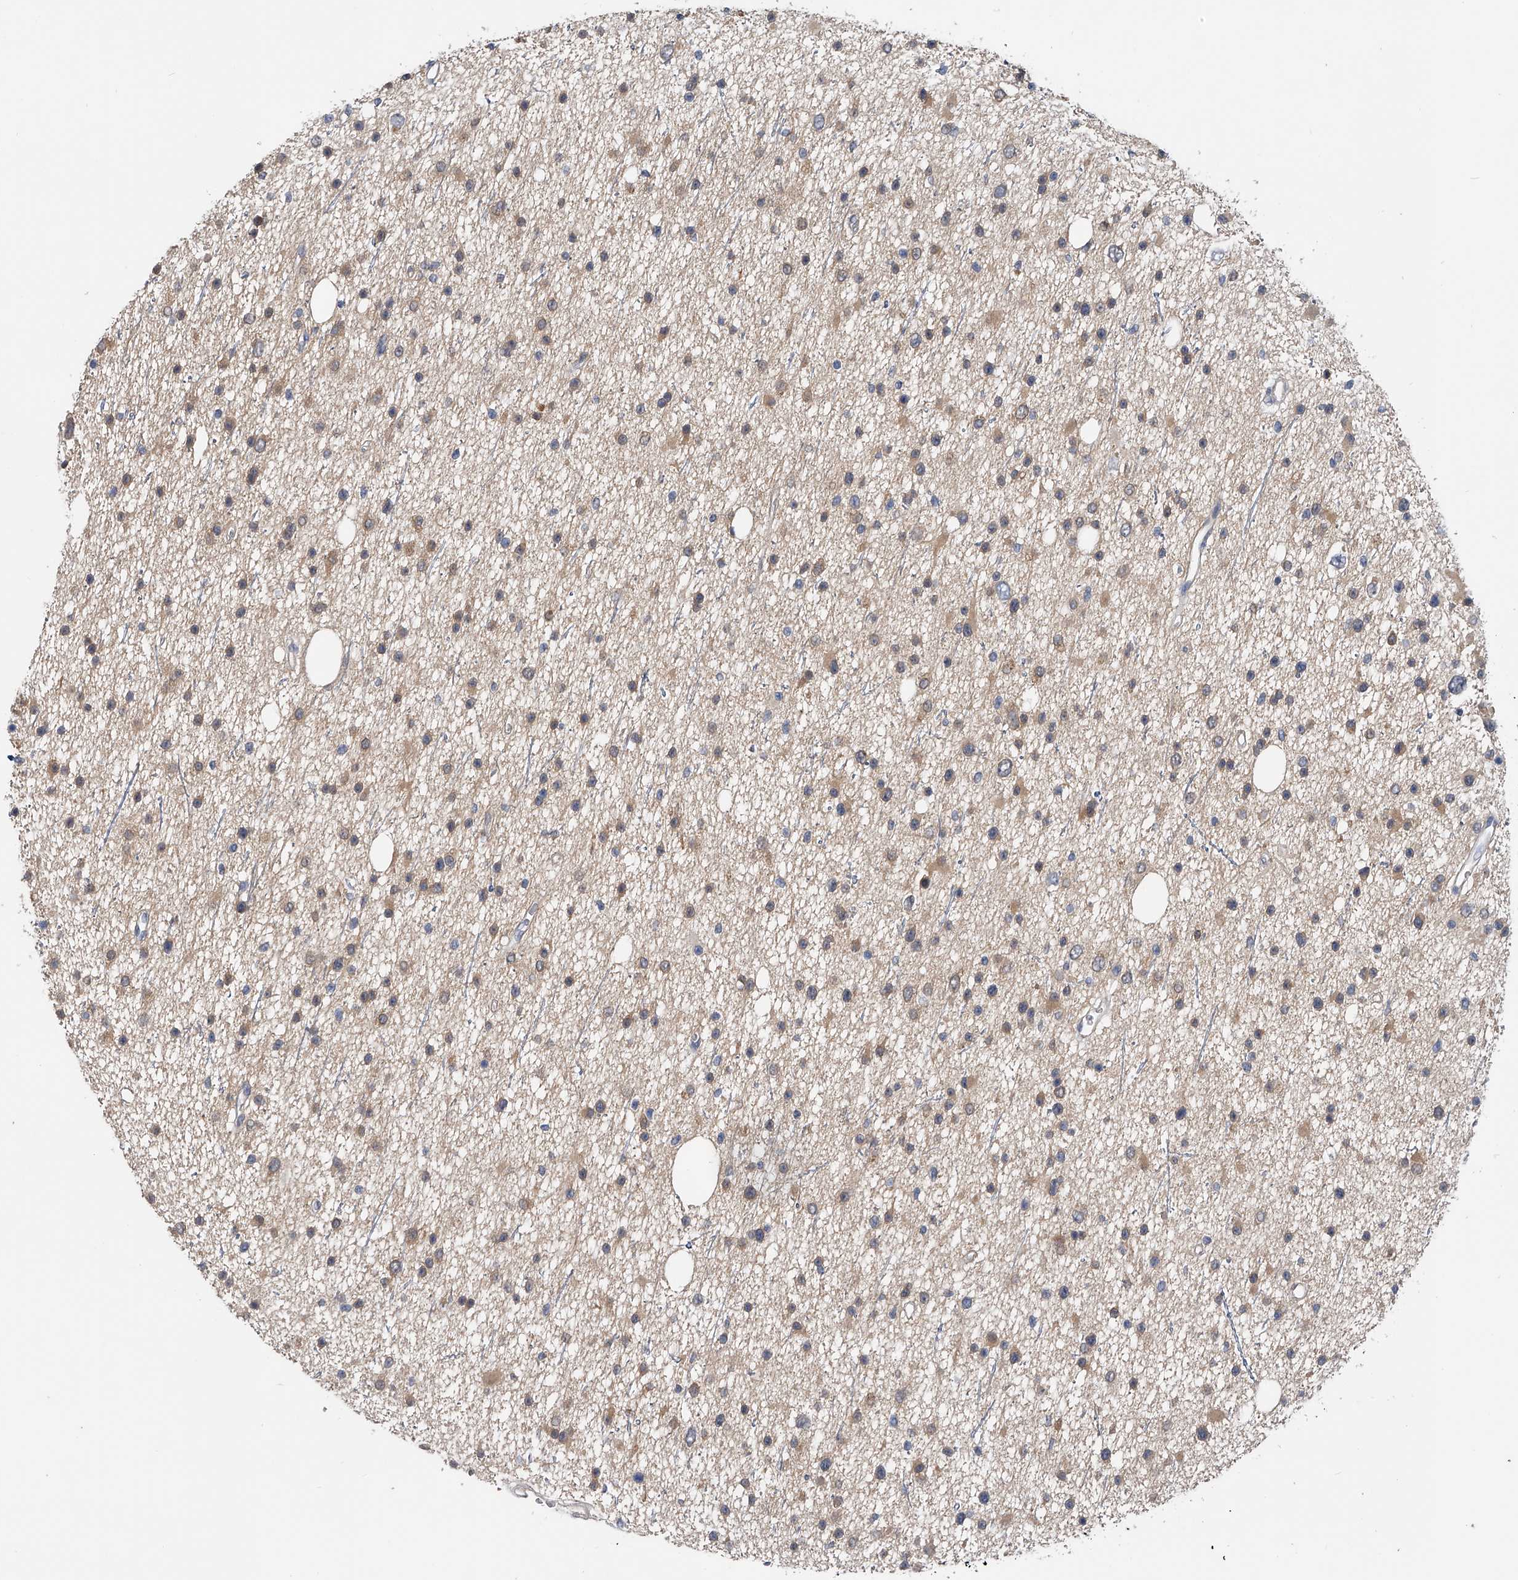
{"staining": {"intensity": "weak", "quantity": "25%-75%", "location": "cytoplasmic/membranous"}, "tissue": "glioma", "cell_type": "Tumor cells", "image_type": "cancer", "snomed": [{"axis": "morphology", "description": "Glioma, malignant, Low grade"}, {"axis": "topography", "description": "Cerebral cortex"}], "caption": "Immunohistochemistry histopathology image of neoplastic tissue: glioma stained using immunohistochemistry shows low levels of weak protein expression localized specifically in the cytoplasmic/membranous of tumor cells, appearing as a cytoplasmic/membranous brown color.", "gene": "PGM3", "patient": {"sex": "female", "age": 39}}